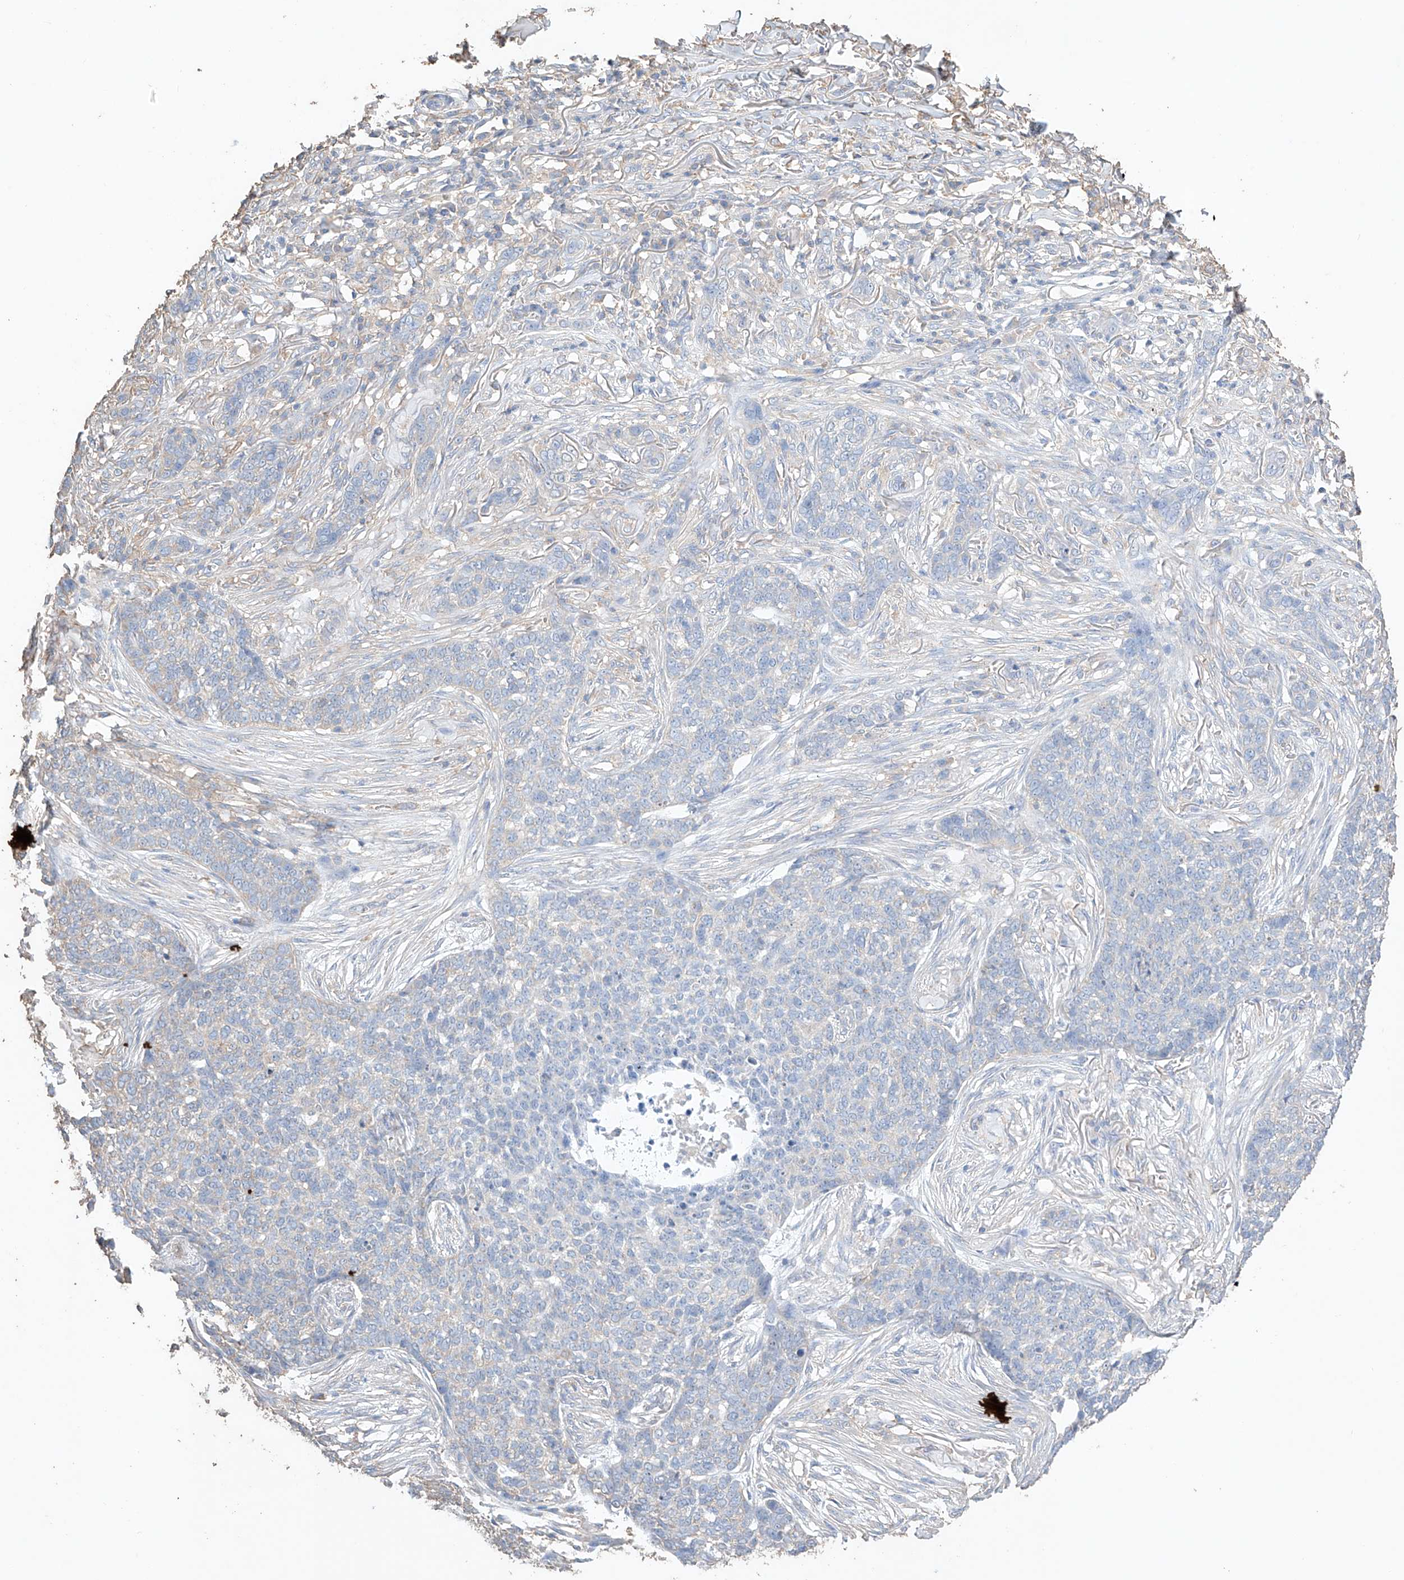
{"staining": {"intensity": "negative", "quantity": "none", "location": "none"}, "tissue": "skin cancer", "cell_type": "Tumor cells", "image_type": "cancer", "snomed": [{"axis": "morphology", "description": "Basal cell carcinoma"}, {"axis": "topography", "description": "Skin"}], "caption": "An immunohistochemistry photomicrograph of skin cancer is shown. There is no staining in tumor cells of skin cancer.", "gene": "M6PR", "patient": {"sex": "male", "age": 85}}